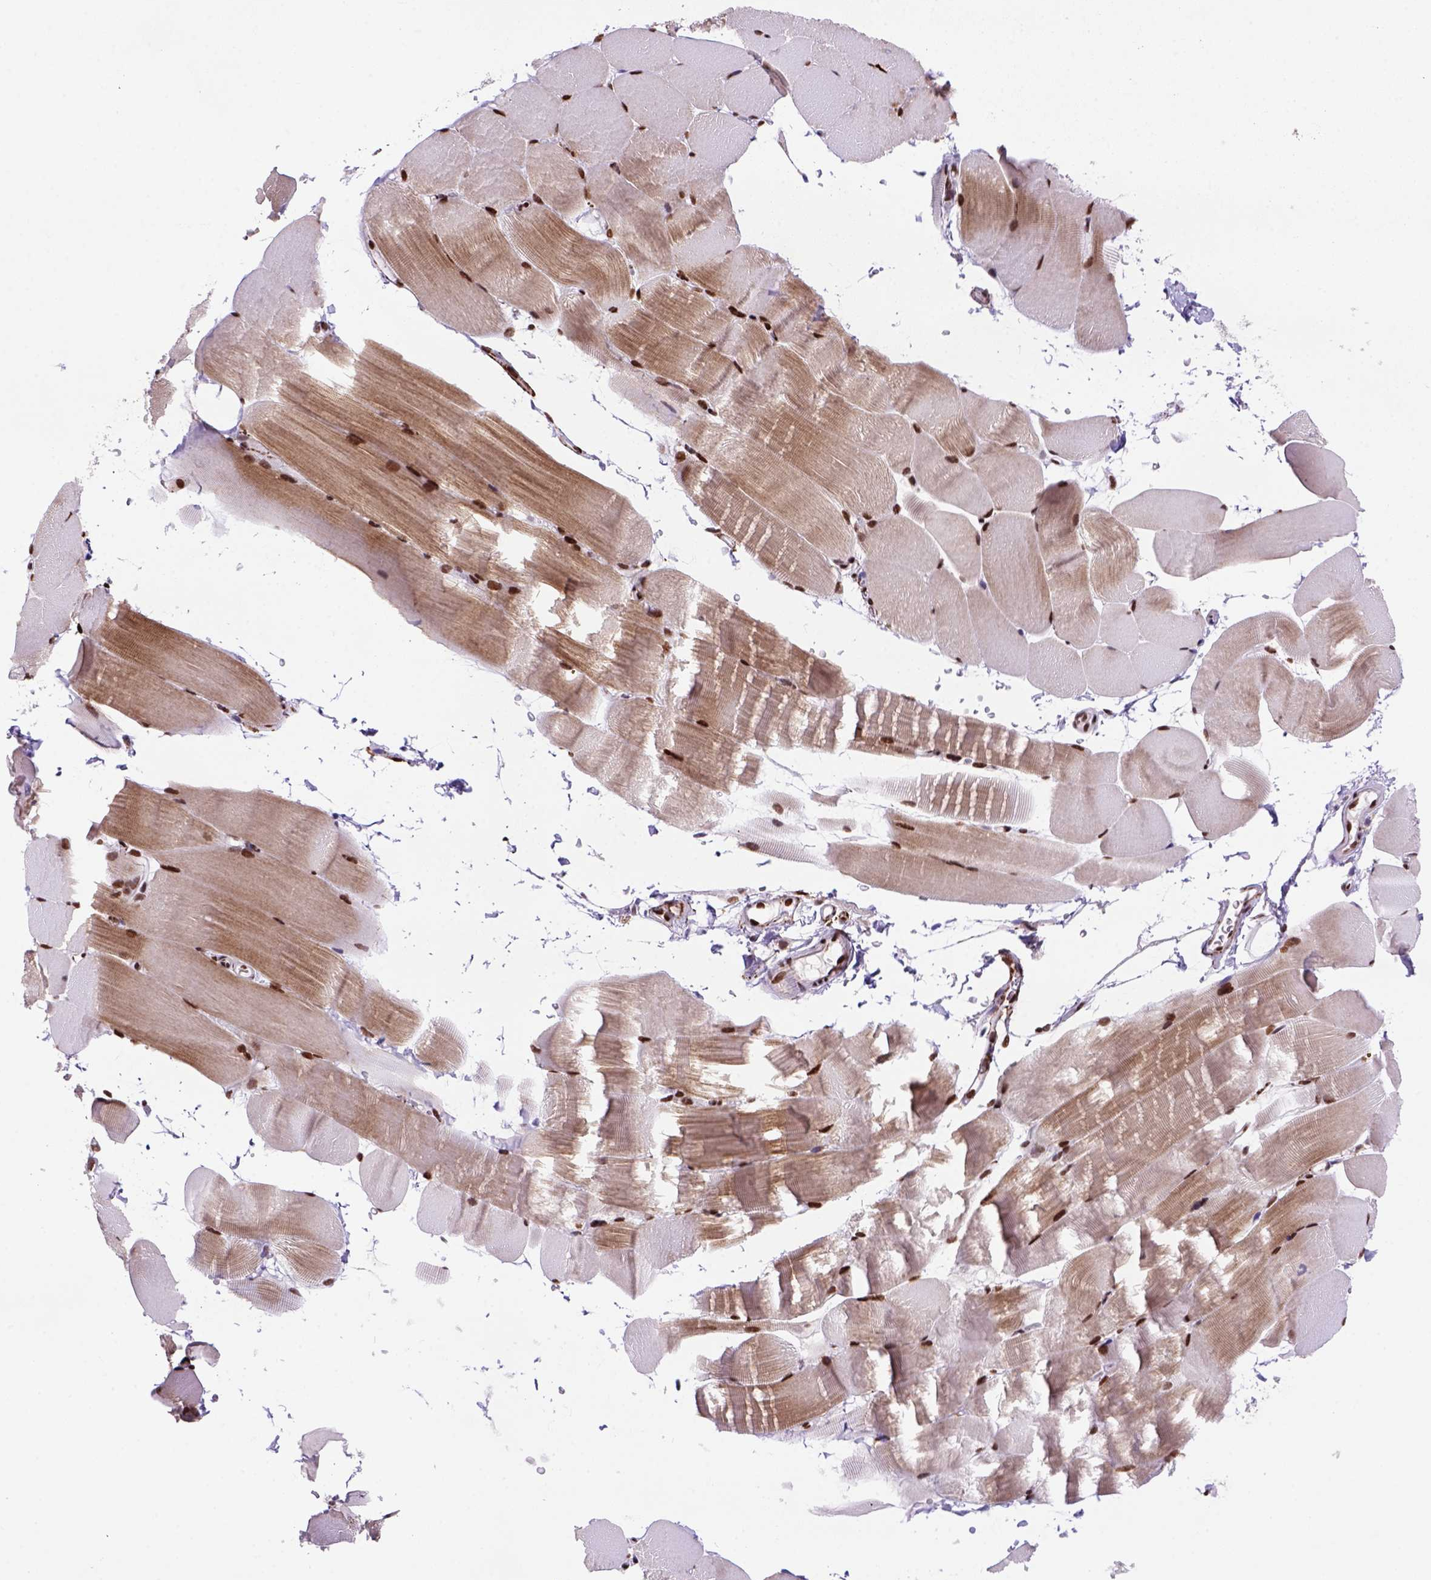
{"staining": {"intensity": "strong", "quantity": ">75%", "location": "nuclear"}, "tissue": "skeletal muscle", "cell_type": "Myocytes", "image_type": "normal", "snomed": [{"axis": "morphology", "description": "Normal tissue, NOS"}, {"axis": "topography", "description": "Skeletal muscle"}], "caption": "DAB (3,3'-diaminobenzidine) immunohistochemical staining of benign human skeletal muscle displays strong nuclear protein expression in approximately >75% of myocytes. (DAB IHC with brightfield microscopy, high magnification).", "gene": "NSMCE2", "patient": {"sex": "female", "age": 37}}